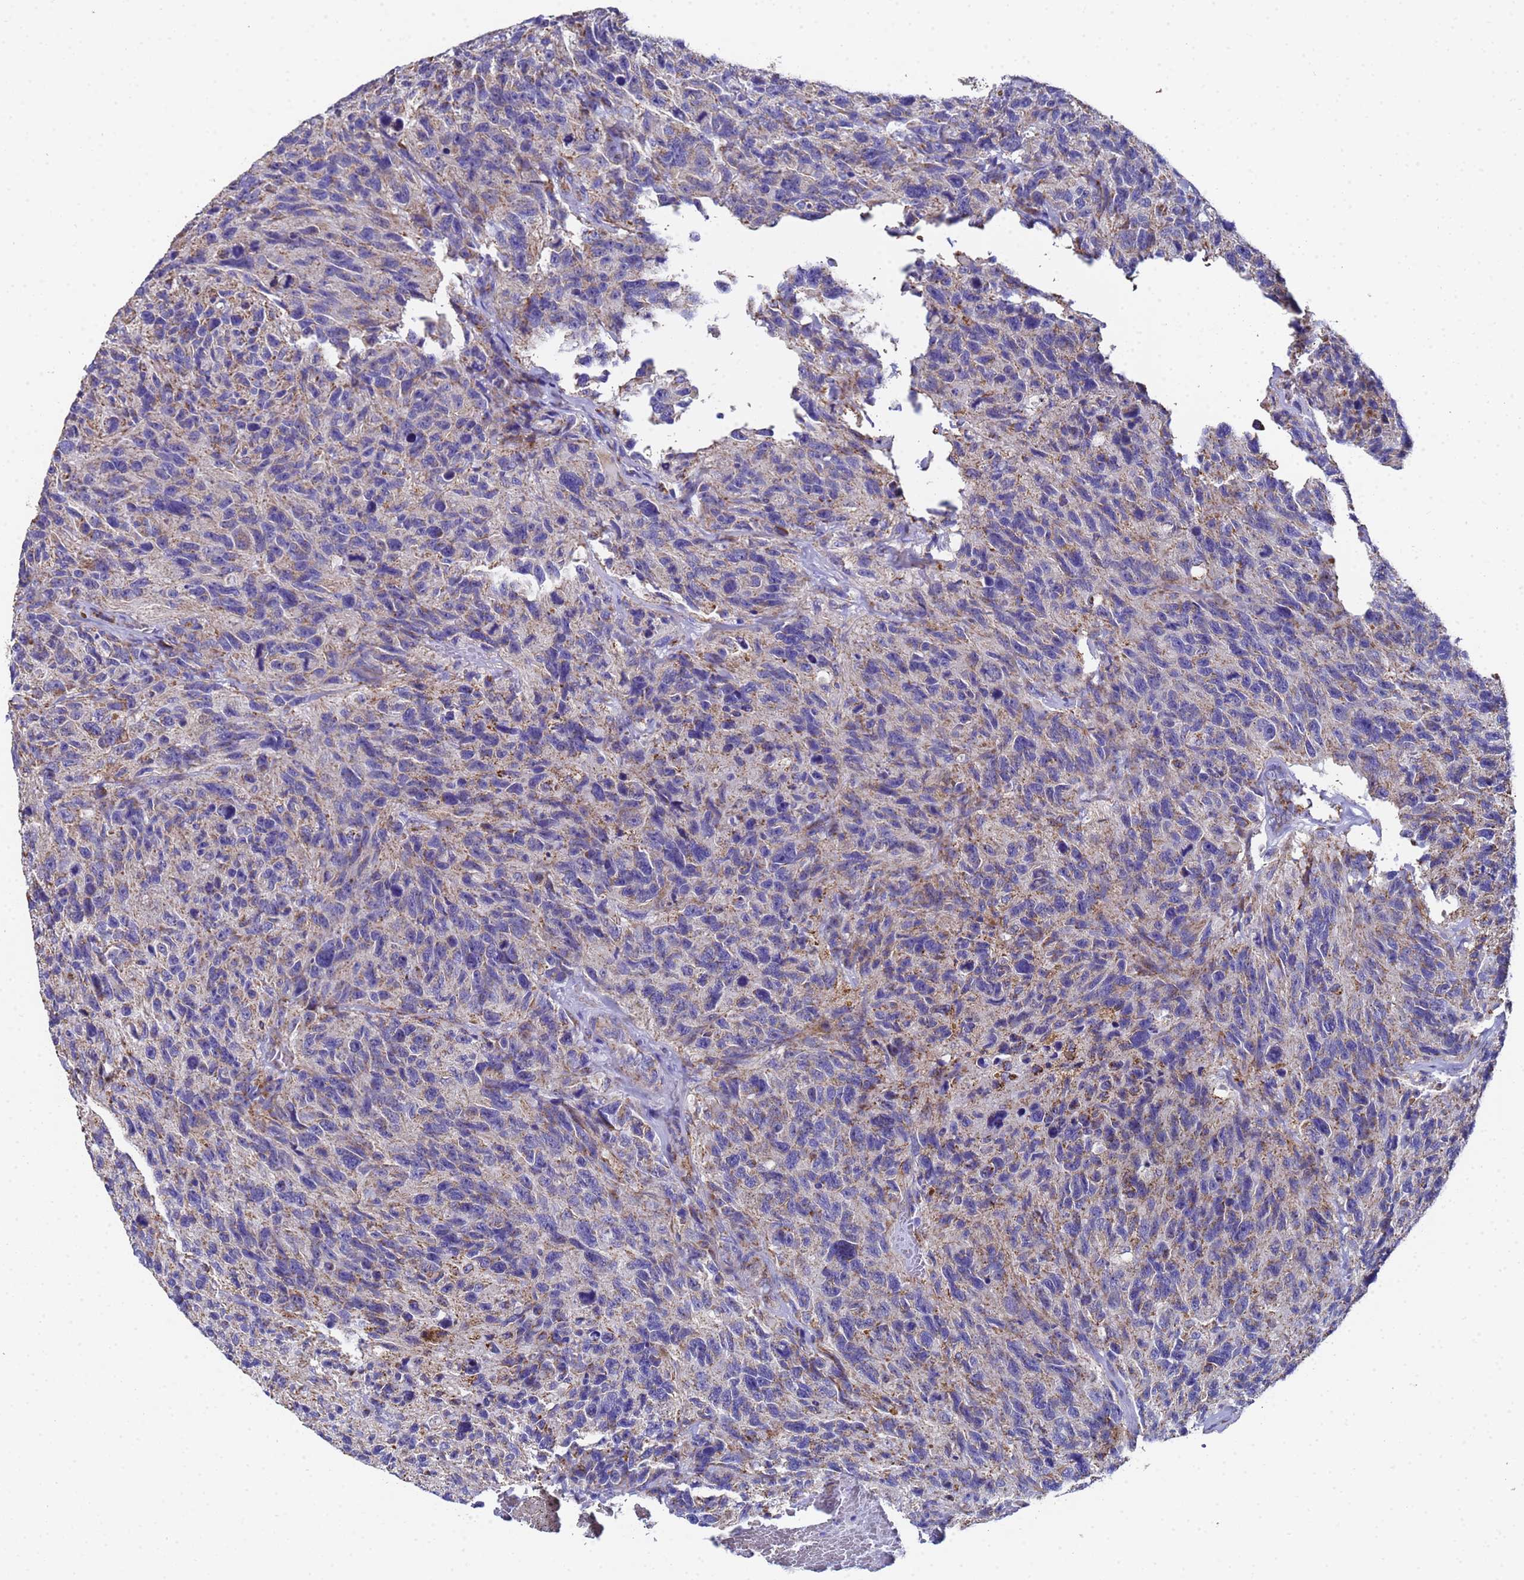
{"staining": {"intensity": "moderate", "quantity": "<25%", "location": "cytoplasmic/membranous"}, "tissue": "glioma", "cell_type": "Tumor cells", "image_type": "cancer", "snomed": [{"axis": "morphology", "description": "Glioma, malignant, High grade"}, {"axis": "topography", "description": "Brain"}], "caption": "Protein staining by immunohistochemistry (IHC) shows moderate cytoplasmic/membranous expression in approximately <25% of tumor cells in glioma.", "gene": "MRPS12", "patient": {"sex": "male", "age": 69}}